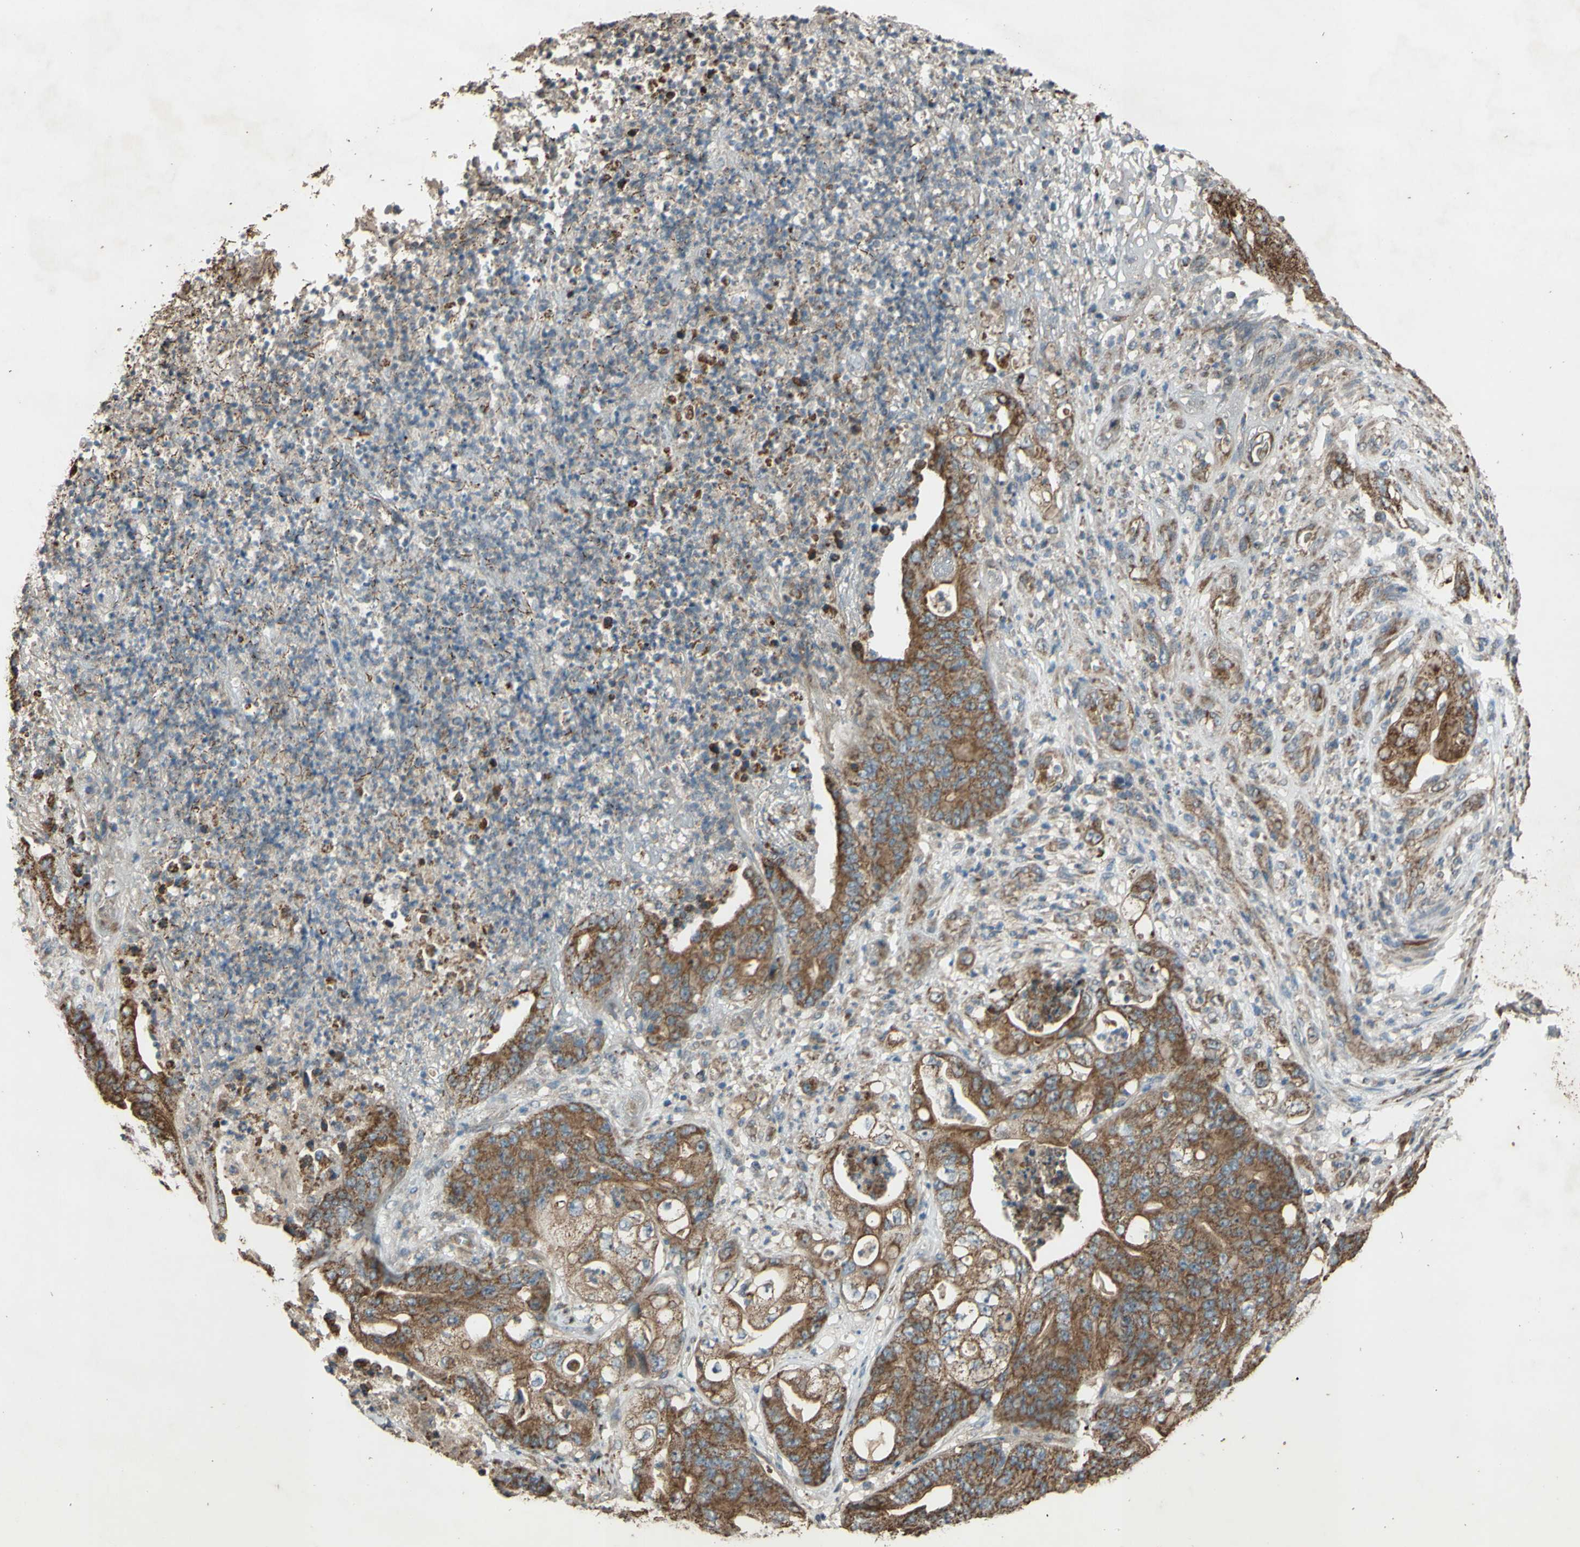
{"staining": {"intensity": "moderate", "quantity": ">75%", "location": "cytoplasmic/membranous"}, "tissue": "stomach cancer", "cell_type": "Tumor cells", "image_type": "cancer", "snomed": [{"axis": "morphology", "description": "Adenocarcinoma, NOS"}, {"axis": "topography", "description": "Stomach"}], "caption": "This is an image of immunohistochemistry (IHC) staining of stomach cancer, which shows moderate expression in the cytoplasmic/membranous of tumor cells.", "gene": "ACOT8", "patient": {"sex": "female", "age": 73}}